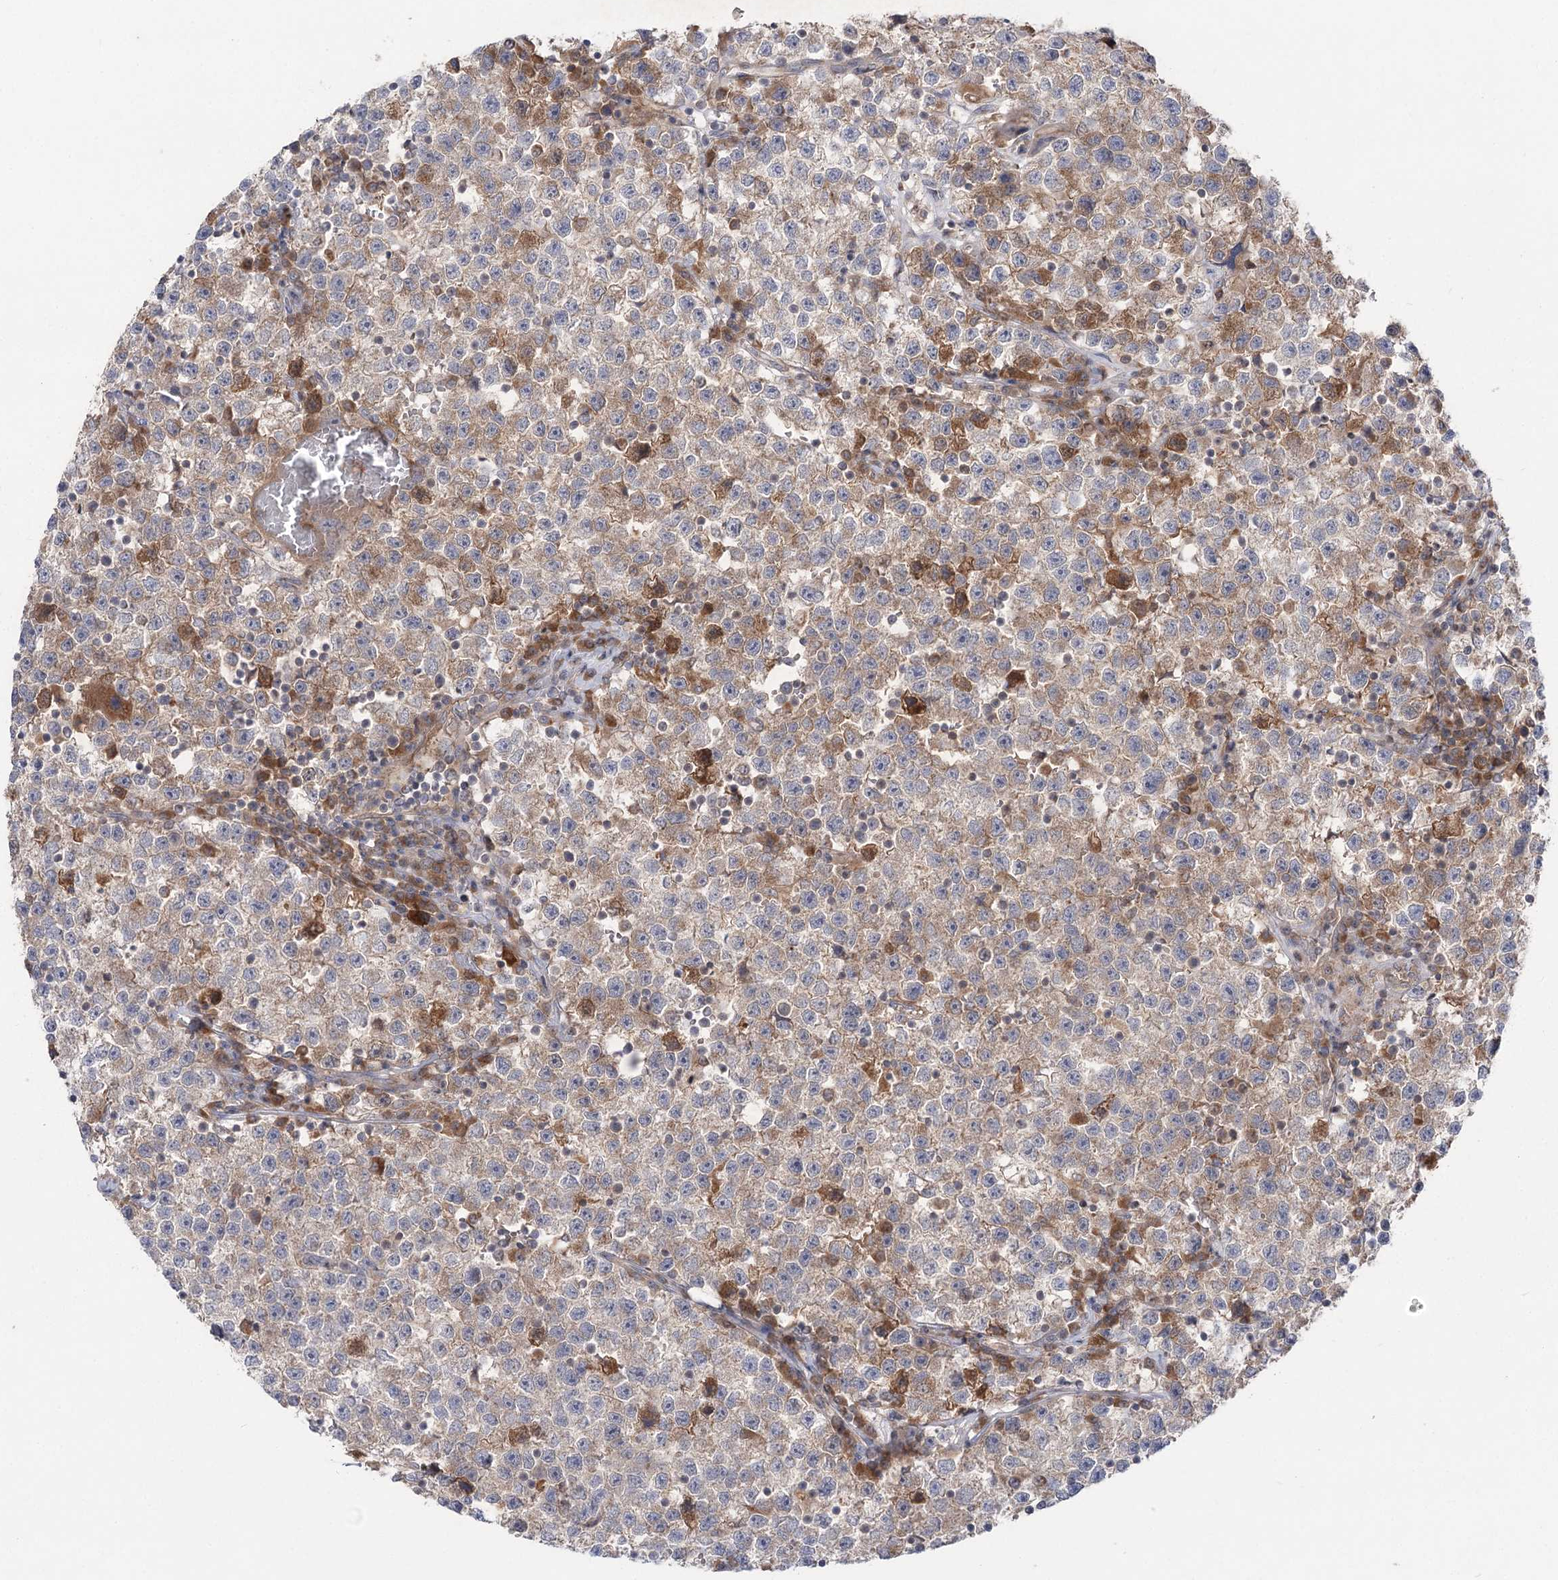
{"staining": {"intensity": "weak", "quantity": ">75%", "location": "cytoplasmic/membranous"}, "tissue": "testis cancer", "cell_type": "Tumor cells", "image_type": "cancer", "snomed": [{"axis": "morphology", "description": "Seminoma, NOS"}, {"axis": "topography", "description": "Testis"}], "caption": "About >75% of tumor cells in testis cancer reveal weak cytoplasmic/membranous protein positivity as visualized by brown immunohistochemical staining.", "gene": "GBF1", "patient": {"sex": "male", "age": 22}}